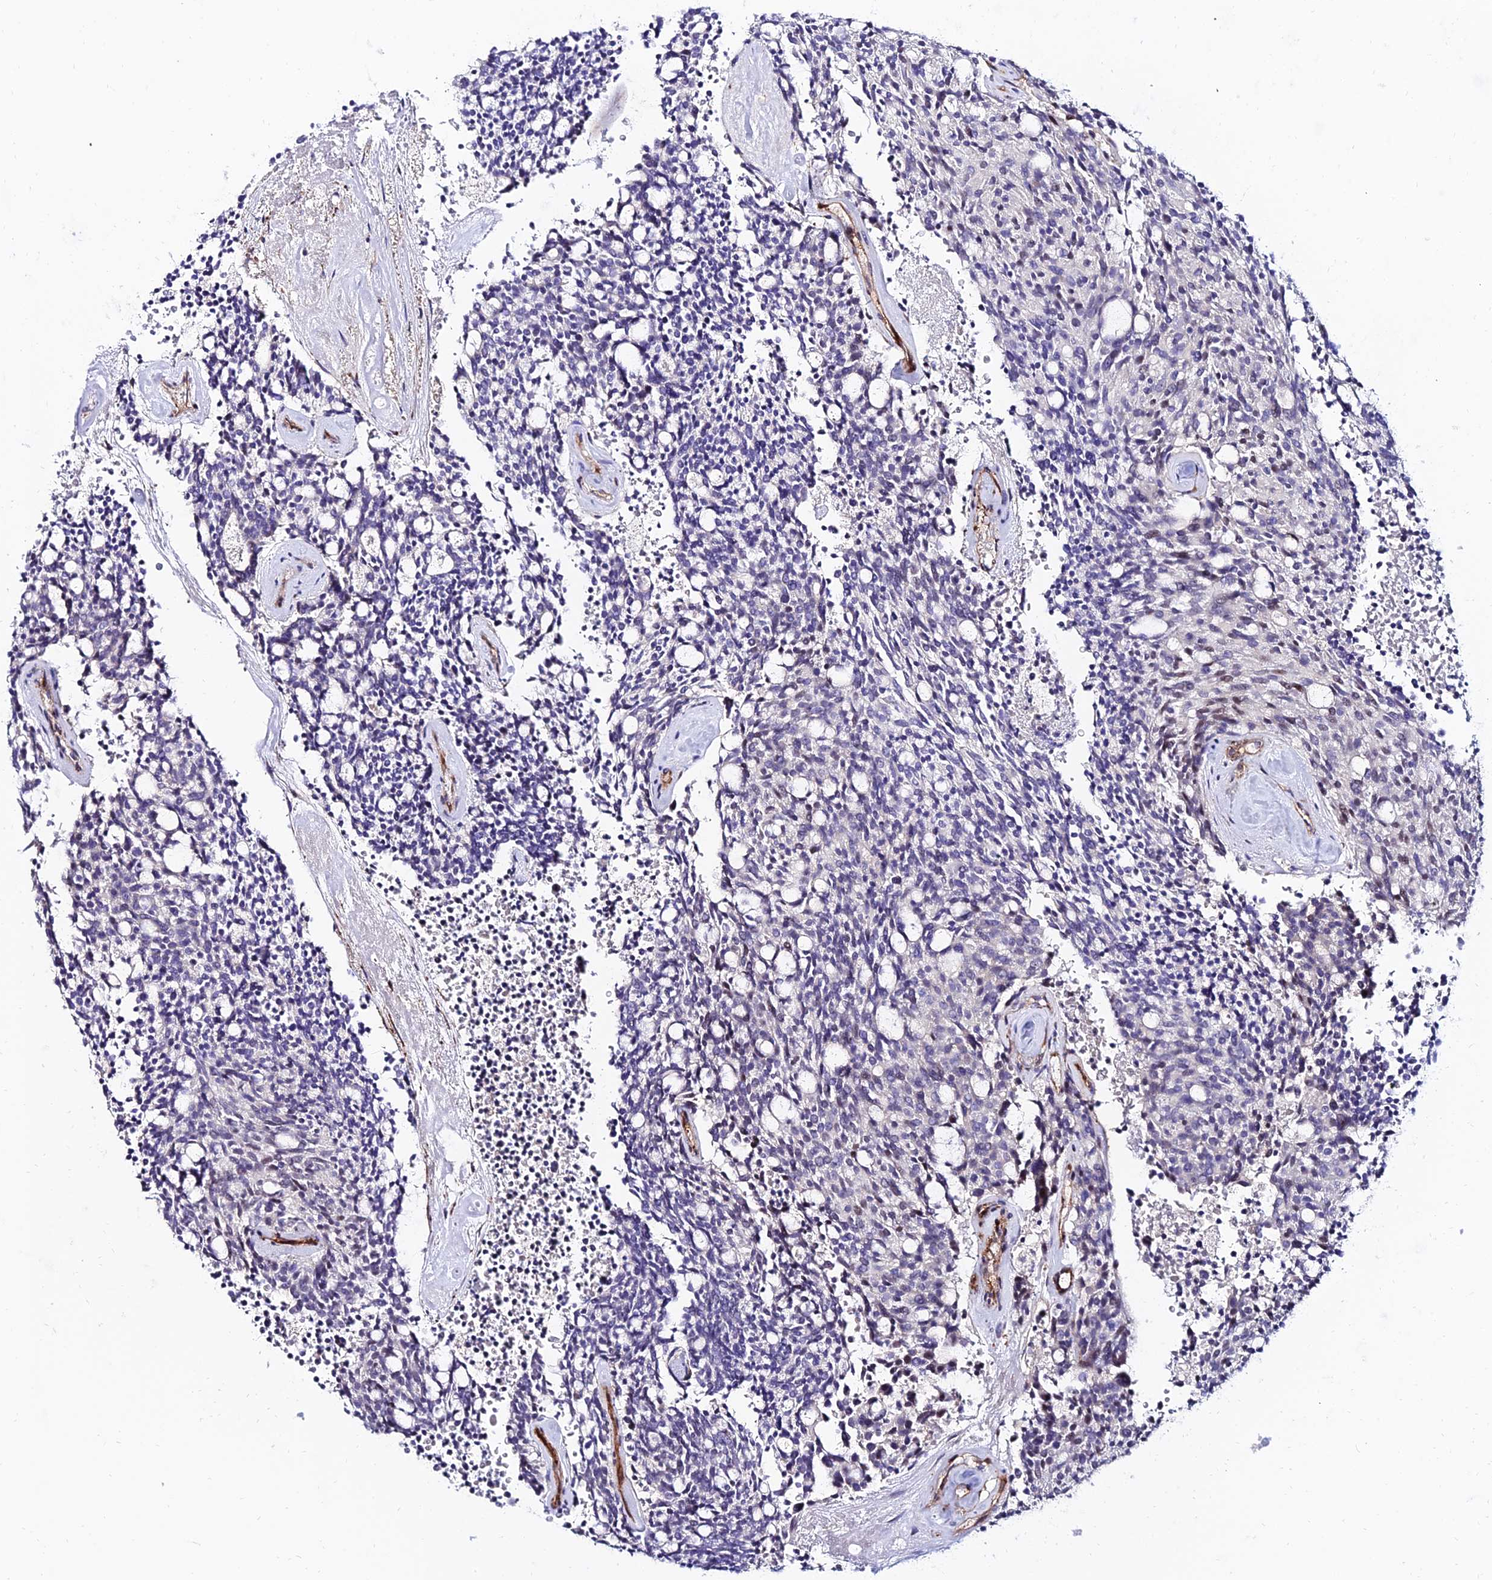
{"staining": {"intensity": "weak", "quantity": "25%-75%", "location": "nuclear"}, "tissue": "carcinoid", "cell_type": "Tumor cells", "image_type": "cancer", "snomed": [{"axis": "morphology", "description": "Carcinoid, malignant, NOS"}, {"axis": "topography", "description": "Pancreas"}], "caption": "The photomicrograph shows staining of carcinoid, revealing weak nuclear protein expression (brown color) within tumor cells. (Stains: DAB (3,3'-diaminobenzidine) in brown, nuclei in blue, Microscopy: brightfield microscopy at high magnification).", "gene": "ALDH3B2", "patient": {"sex": "female", "age": 54}}